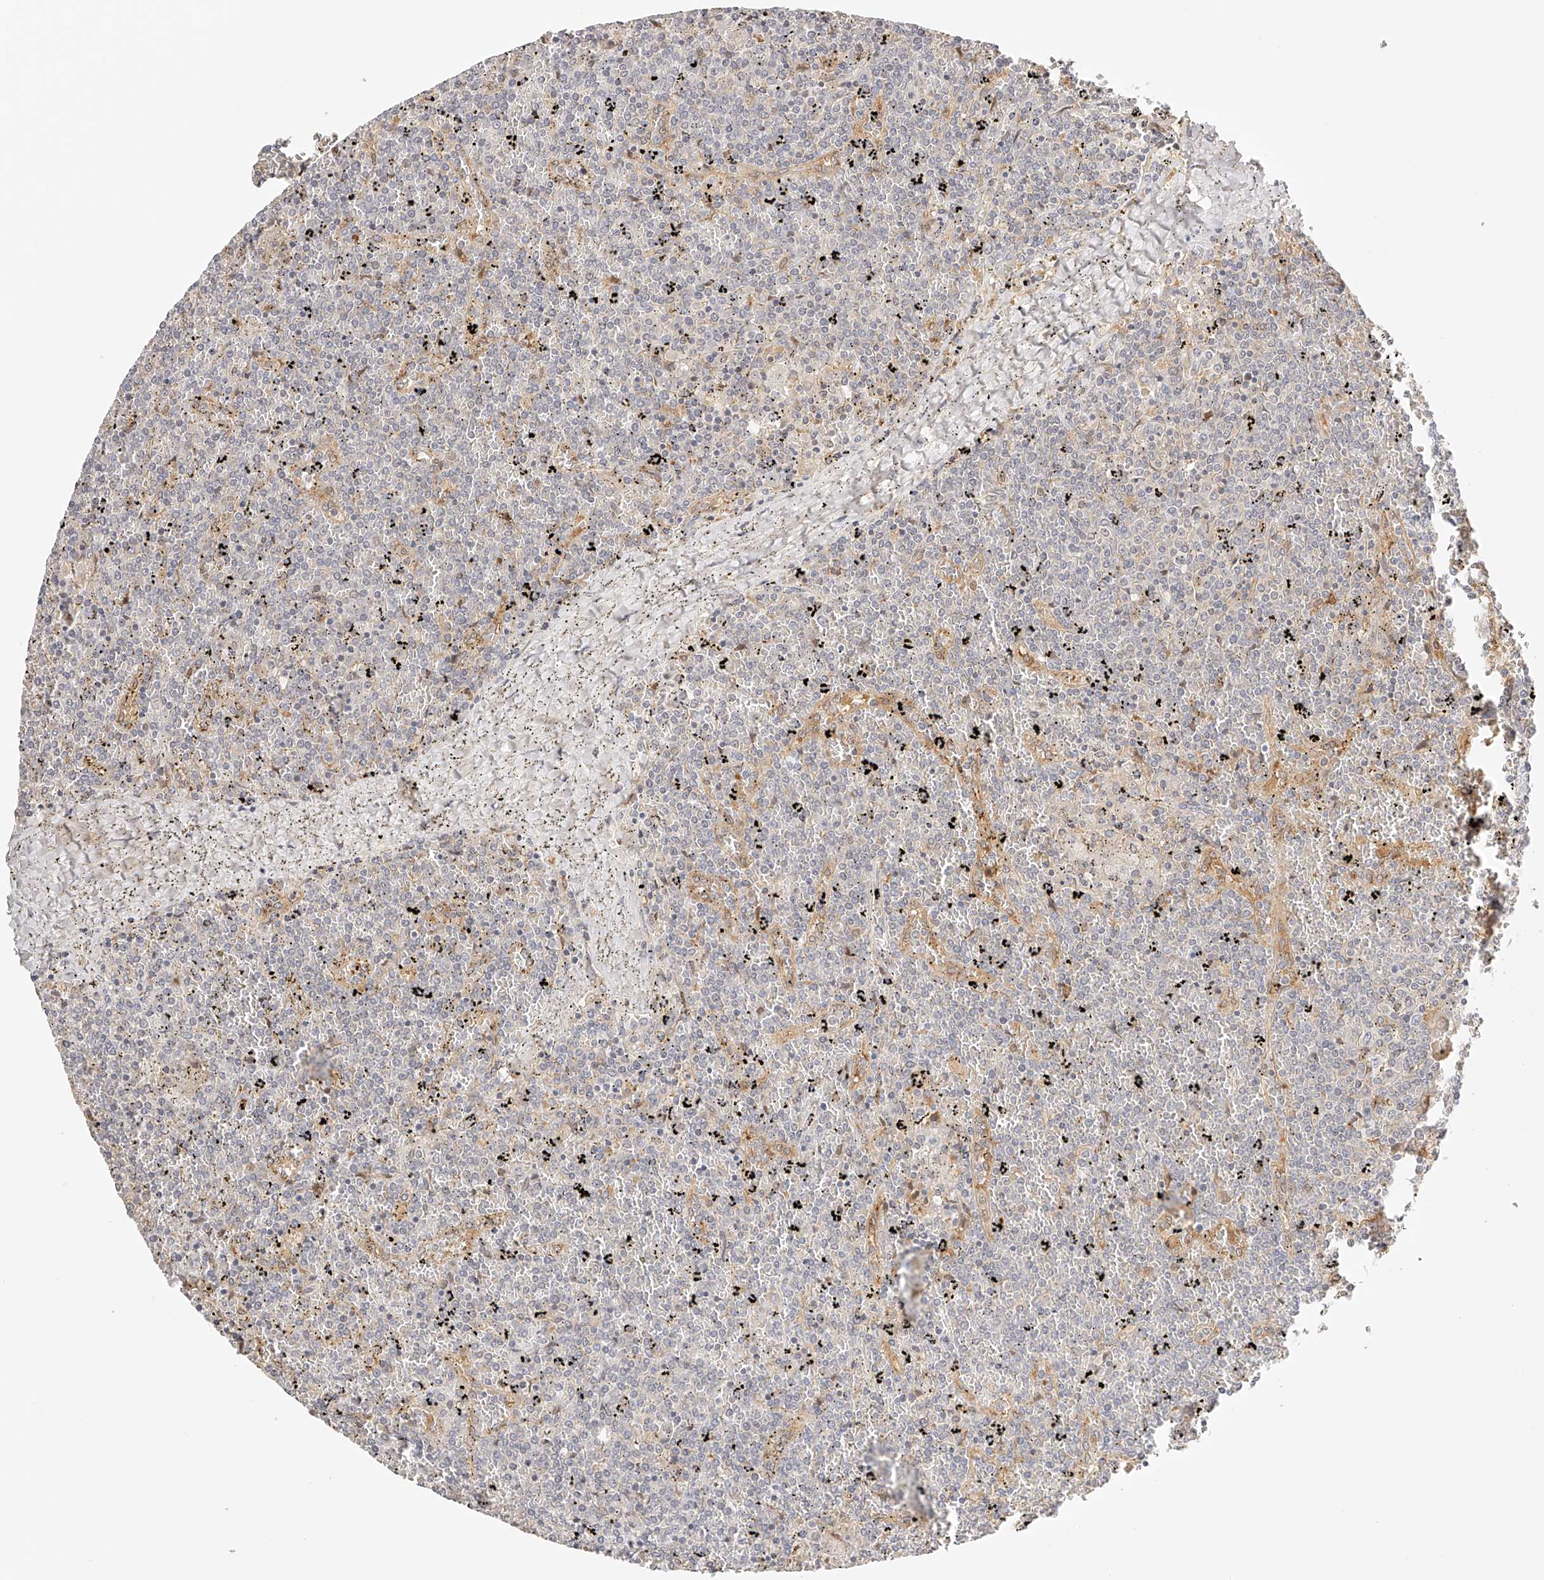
{"staining": {"intensity": "negative", "quantity": "none", "location": "none"}, "tissue": "lymphoma", "cell_type": "Tumor cells", "image_type": "cancer", "snomed": [{"axis": "morphology", "description": "Malignant lymphoma, non-Hodgkin's type, Low grade"}, {"axis": "topography", "description": "Spleen"}], "caption": "Immunohistochemical staining of low-grade malignant lymphoma, non-Hodgkin's type demonstrates no significant positivity in tumor cells.", "gene": "SYNC", "patient": {"sex": "female", "age": 19}}